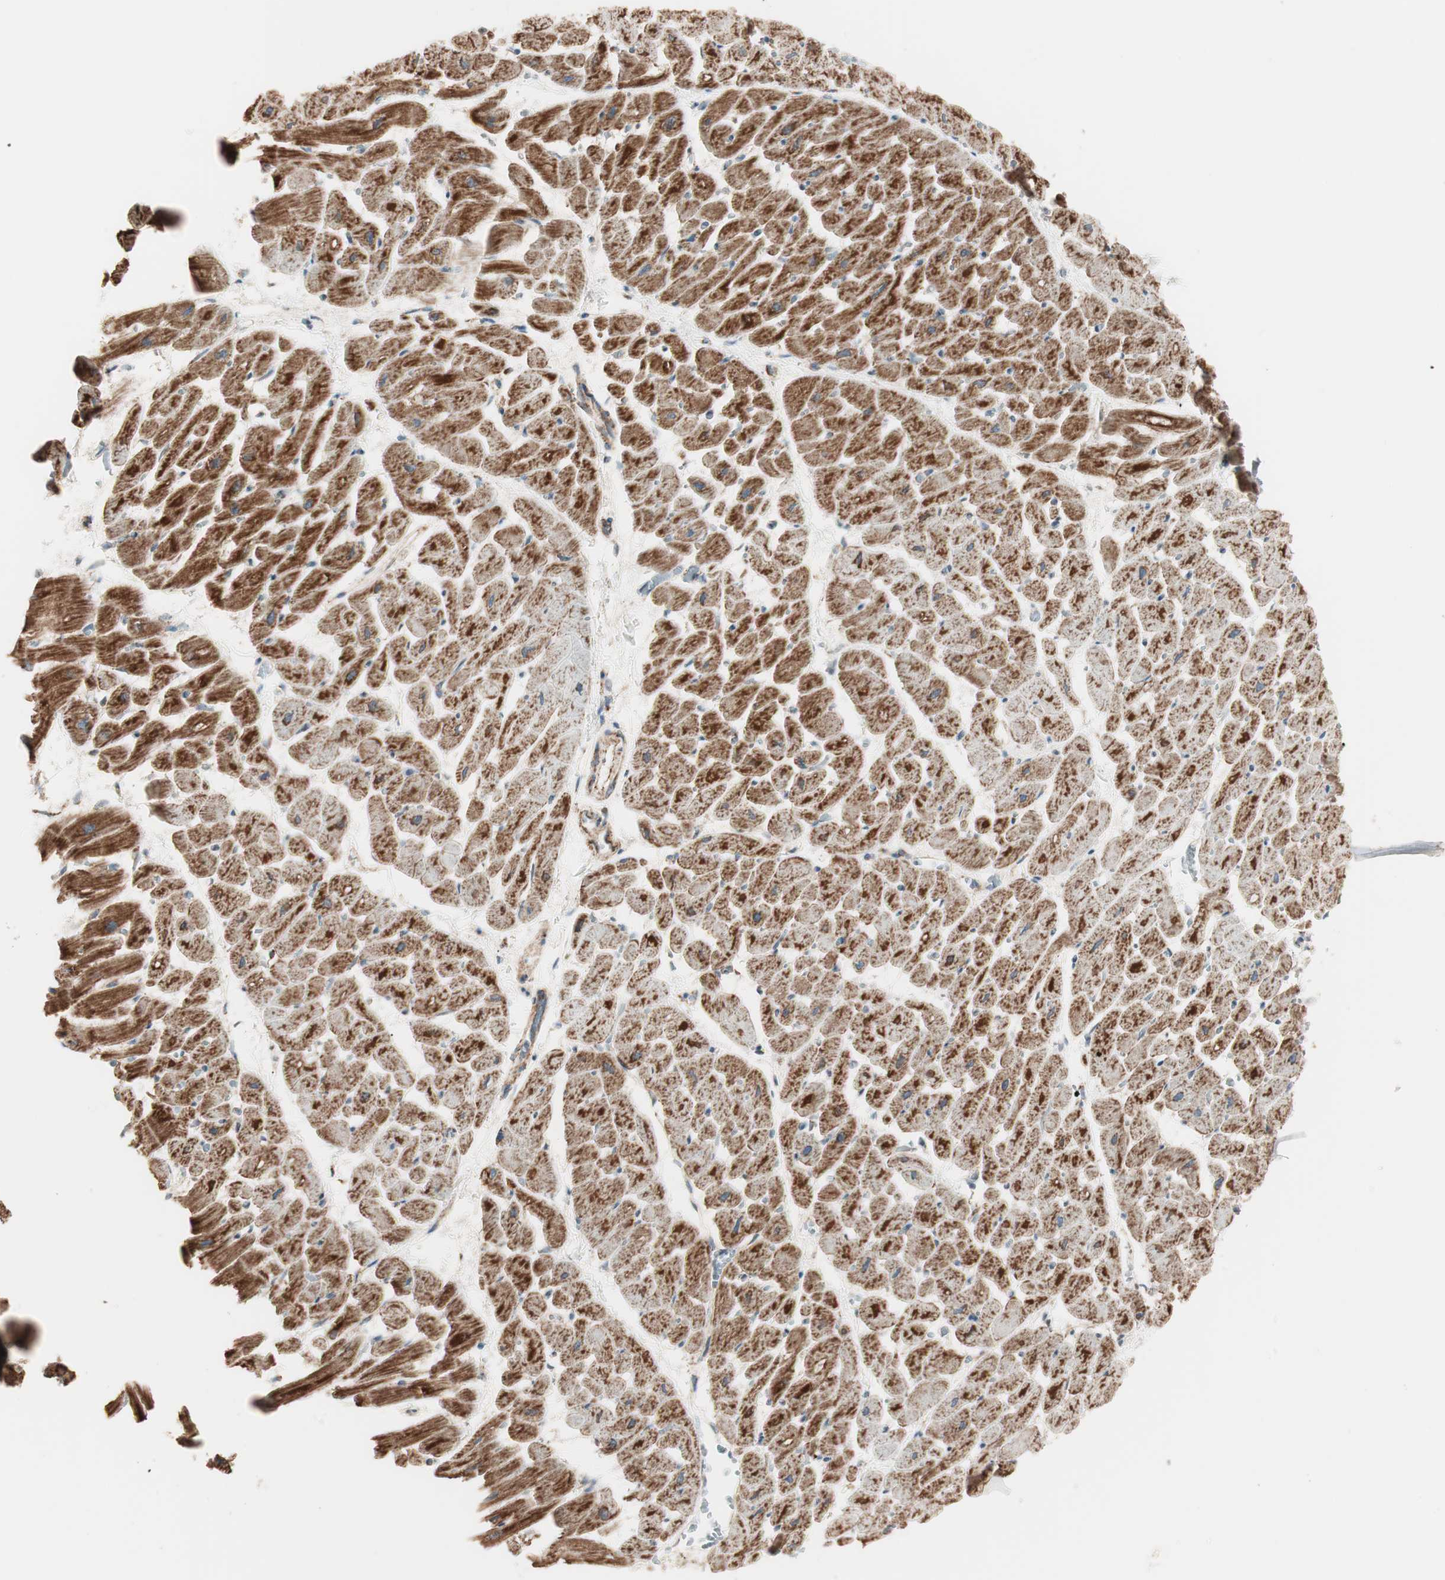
{"staining": {"intensity": "strong", "quantity": ">75%", "location": "cytoplasmic/membranous"}, "tissue": "heart muscle", "cell_type": "Cardiomyocytes", "image_type": "normal", "snomed": [{"axis": "morphology", "description": "Normal tissue, NOS"}, {"axis": "topography", "description": "Heart"}], "caption": "IHC photomicrograph of benign human heart muscle stained for a protein (brown), which displays high levels of strong cytoplasmic/membranous positivity in approximately >75% of cardiomyocytes.", "gene": "TOMM22", "patient": {"sex": "male", "age": 45}}